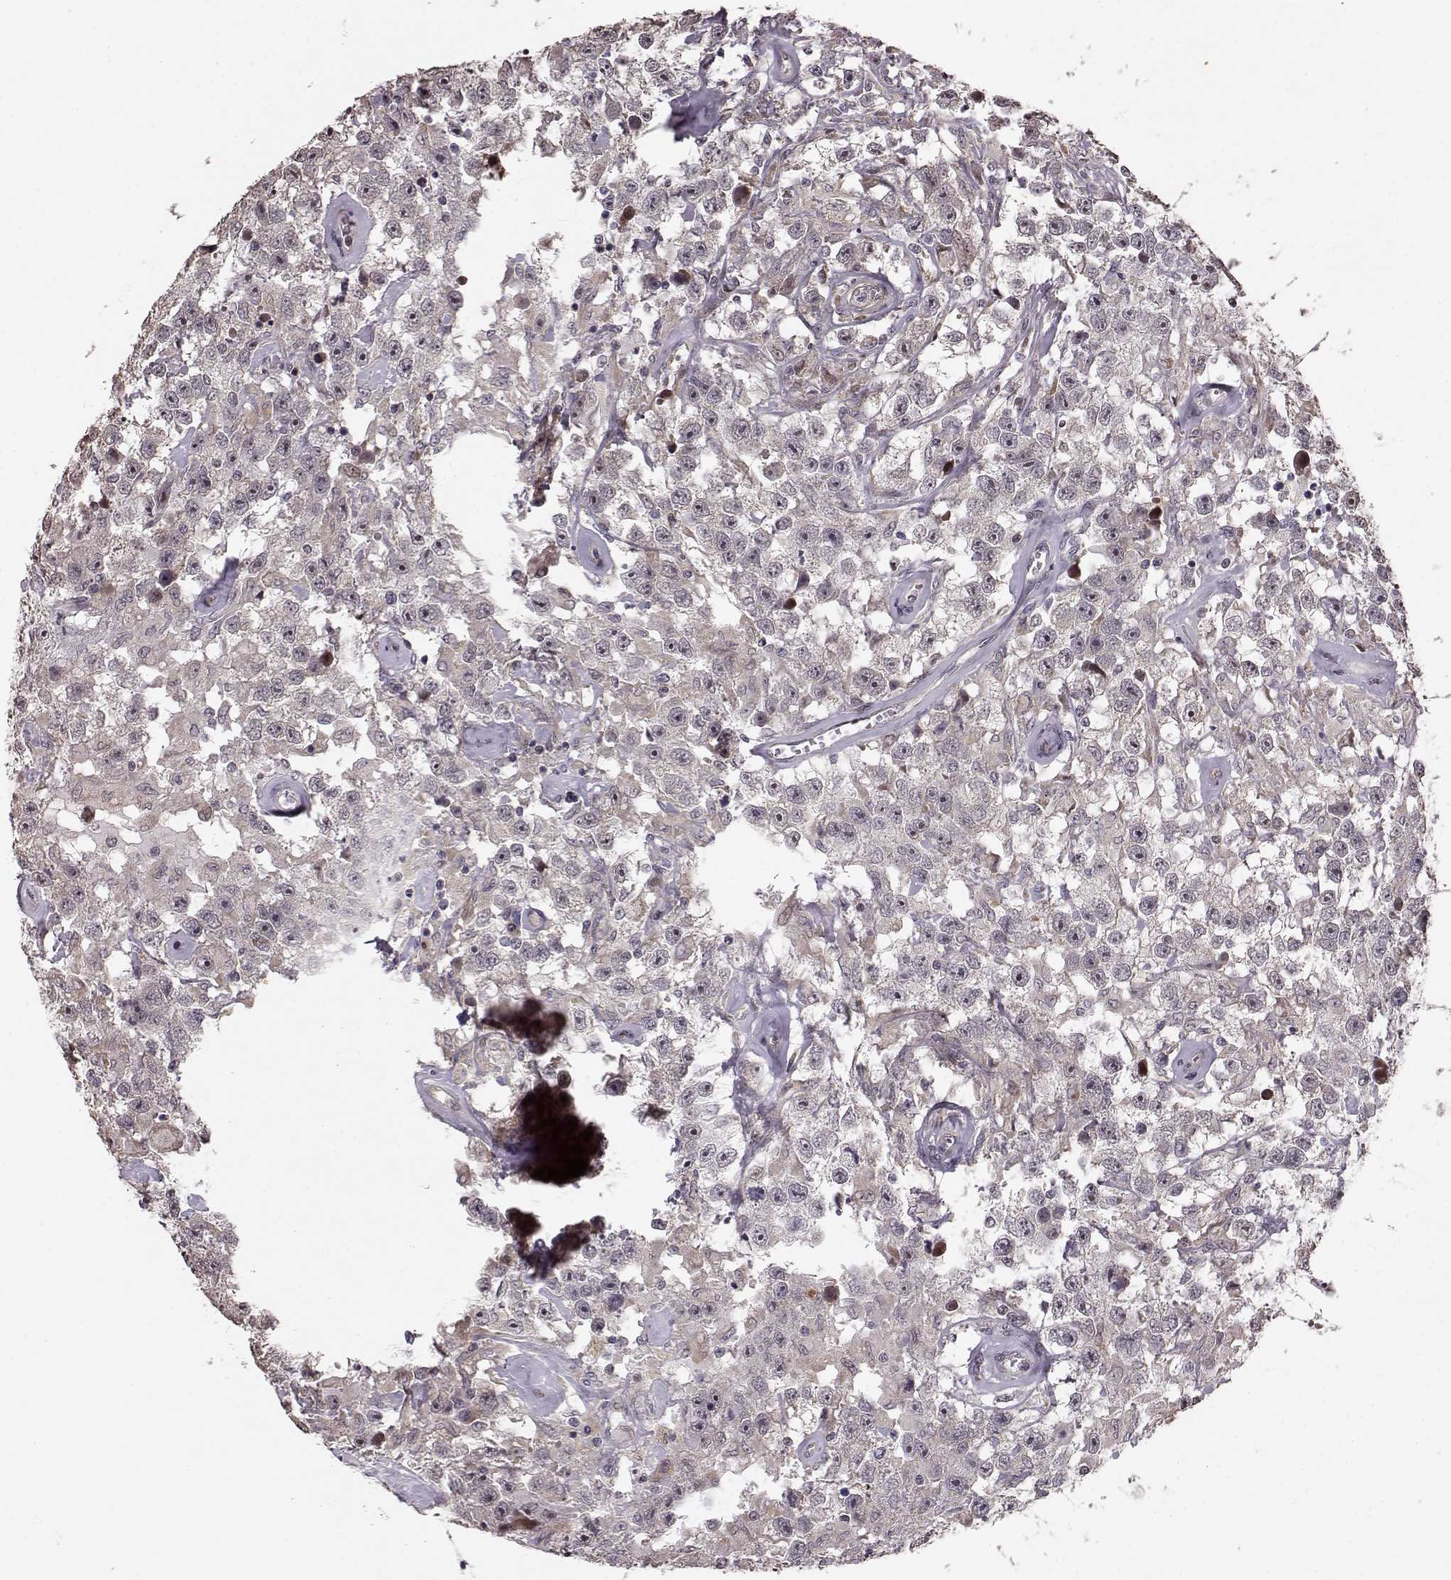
{"staining": {"intensity": "negative", "quantity": "none", "location": "none"}, "tissue": "testis cancer", "cell_type": "Tumor cells", "image_type": "cancer", "snomed": [{"axis": "morphology", "description": "Seminoma, NOS"}, {"axis": "topography", "description": "Testis"}], "caption": "High power microscopy micrograph of an IHC image of seminoma (testis), revealing no significant expression in tumor cells.", "gene": "BACH2", "patient": {"sex": "male", "age": 43}}